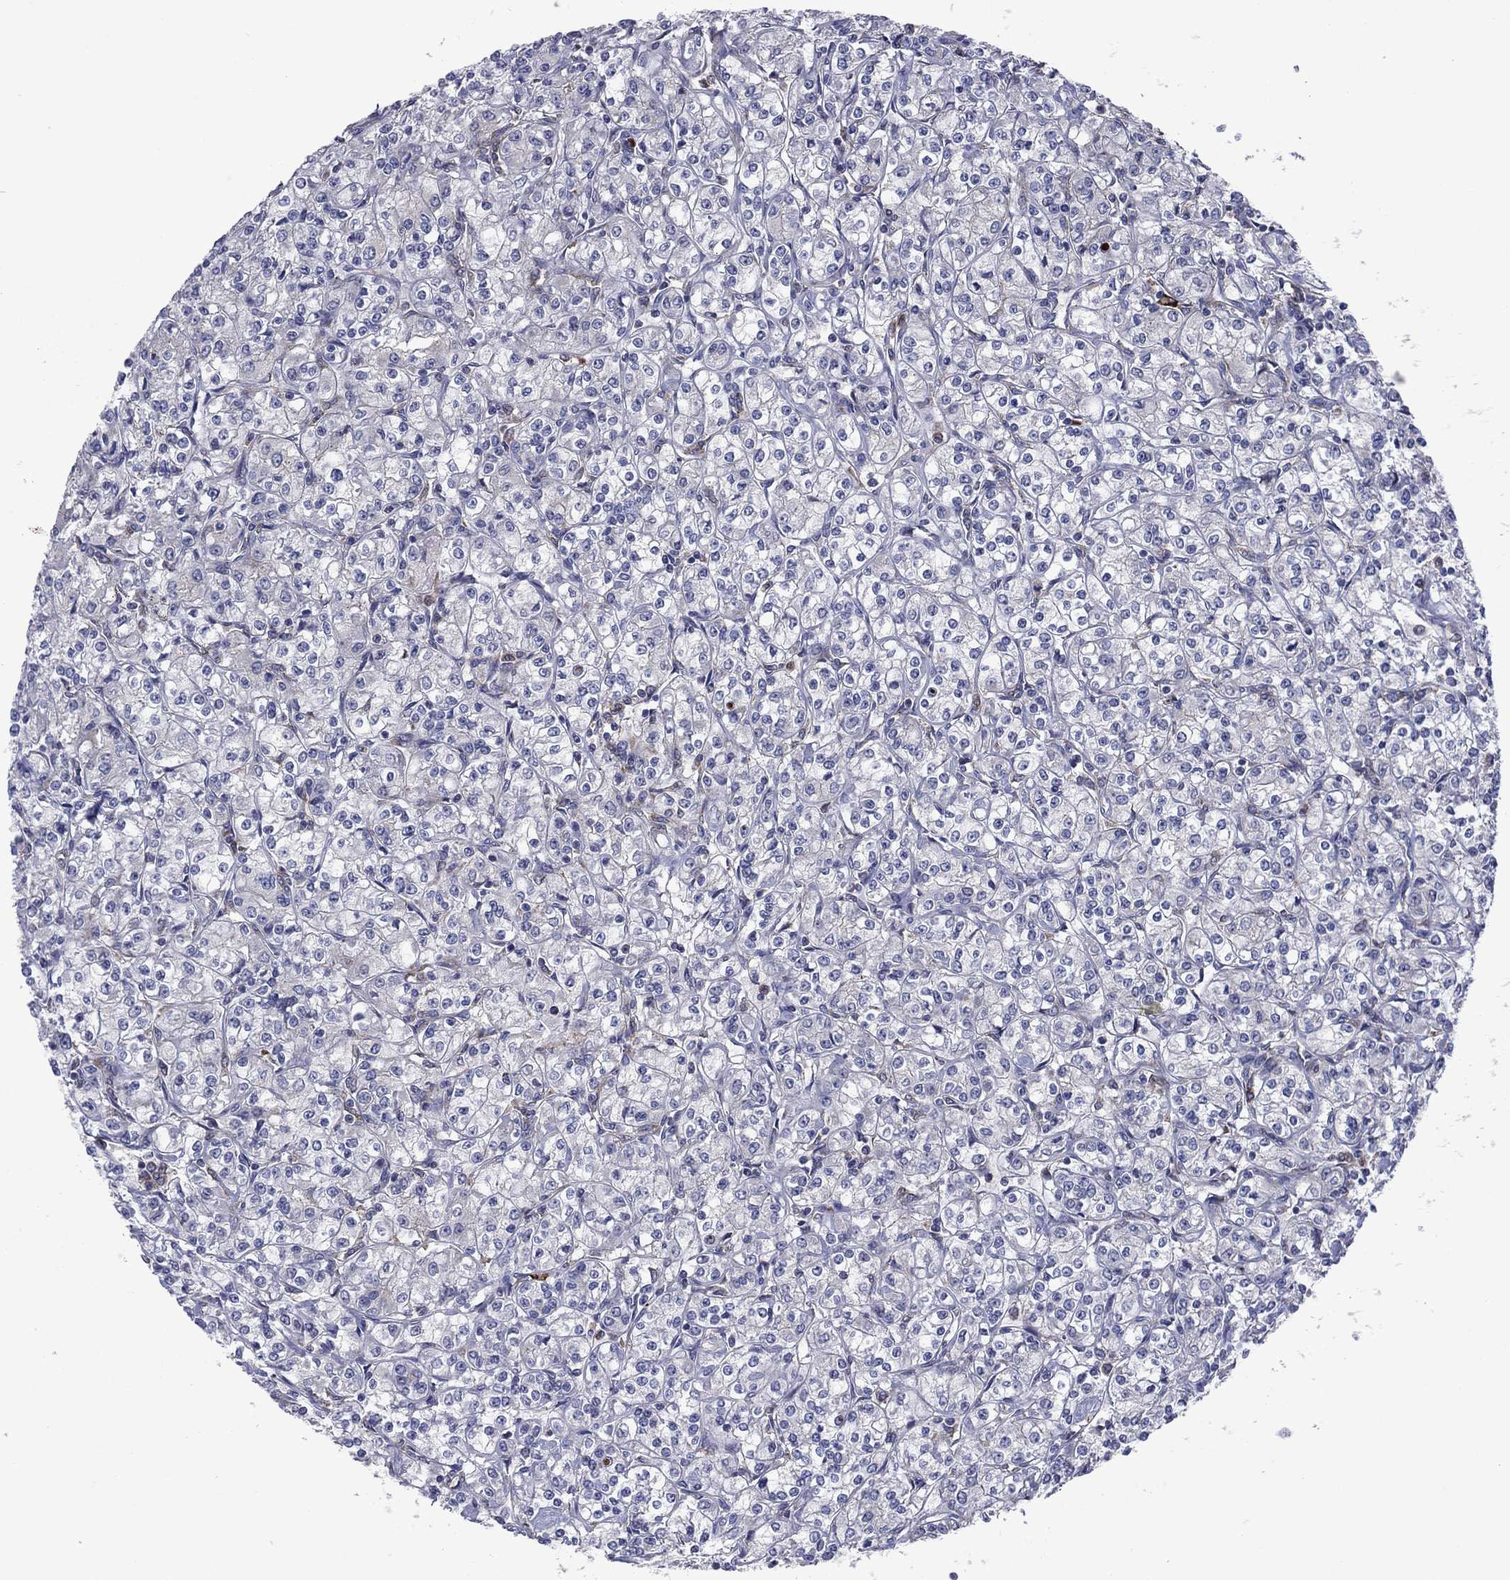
{"staining": {"intensity": "negative", "quantity": "none", "location": "none"}, "tissue": "renal cancer", "cell_type": "Tumor cells", "image_type": "cancer", "snomed": [{"axis": "morphology", "description": "Adenocarcinoma, NOS"}, {"axis": "topography", "description": "Kidney"}], "caption": "Immunohistochemistry (IHC) micrograph of neoplastic tissue: human renal adenocarcinoma stained with DAB exhibits no significant protein staining in tumor cells.", "gene": "MEA1", "patient": {"sex": "male", "age": 77}}